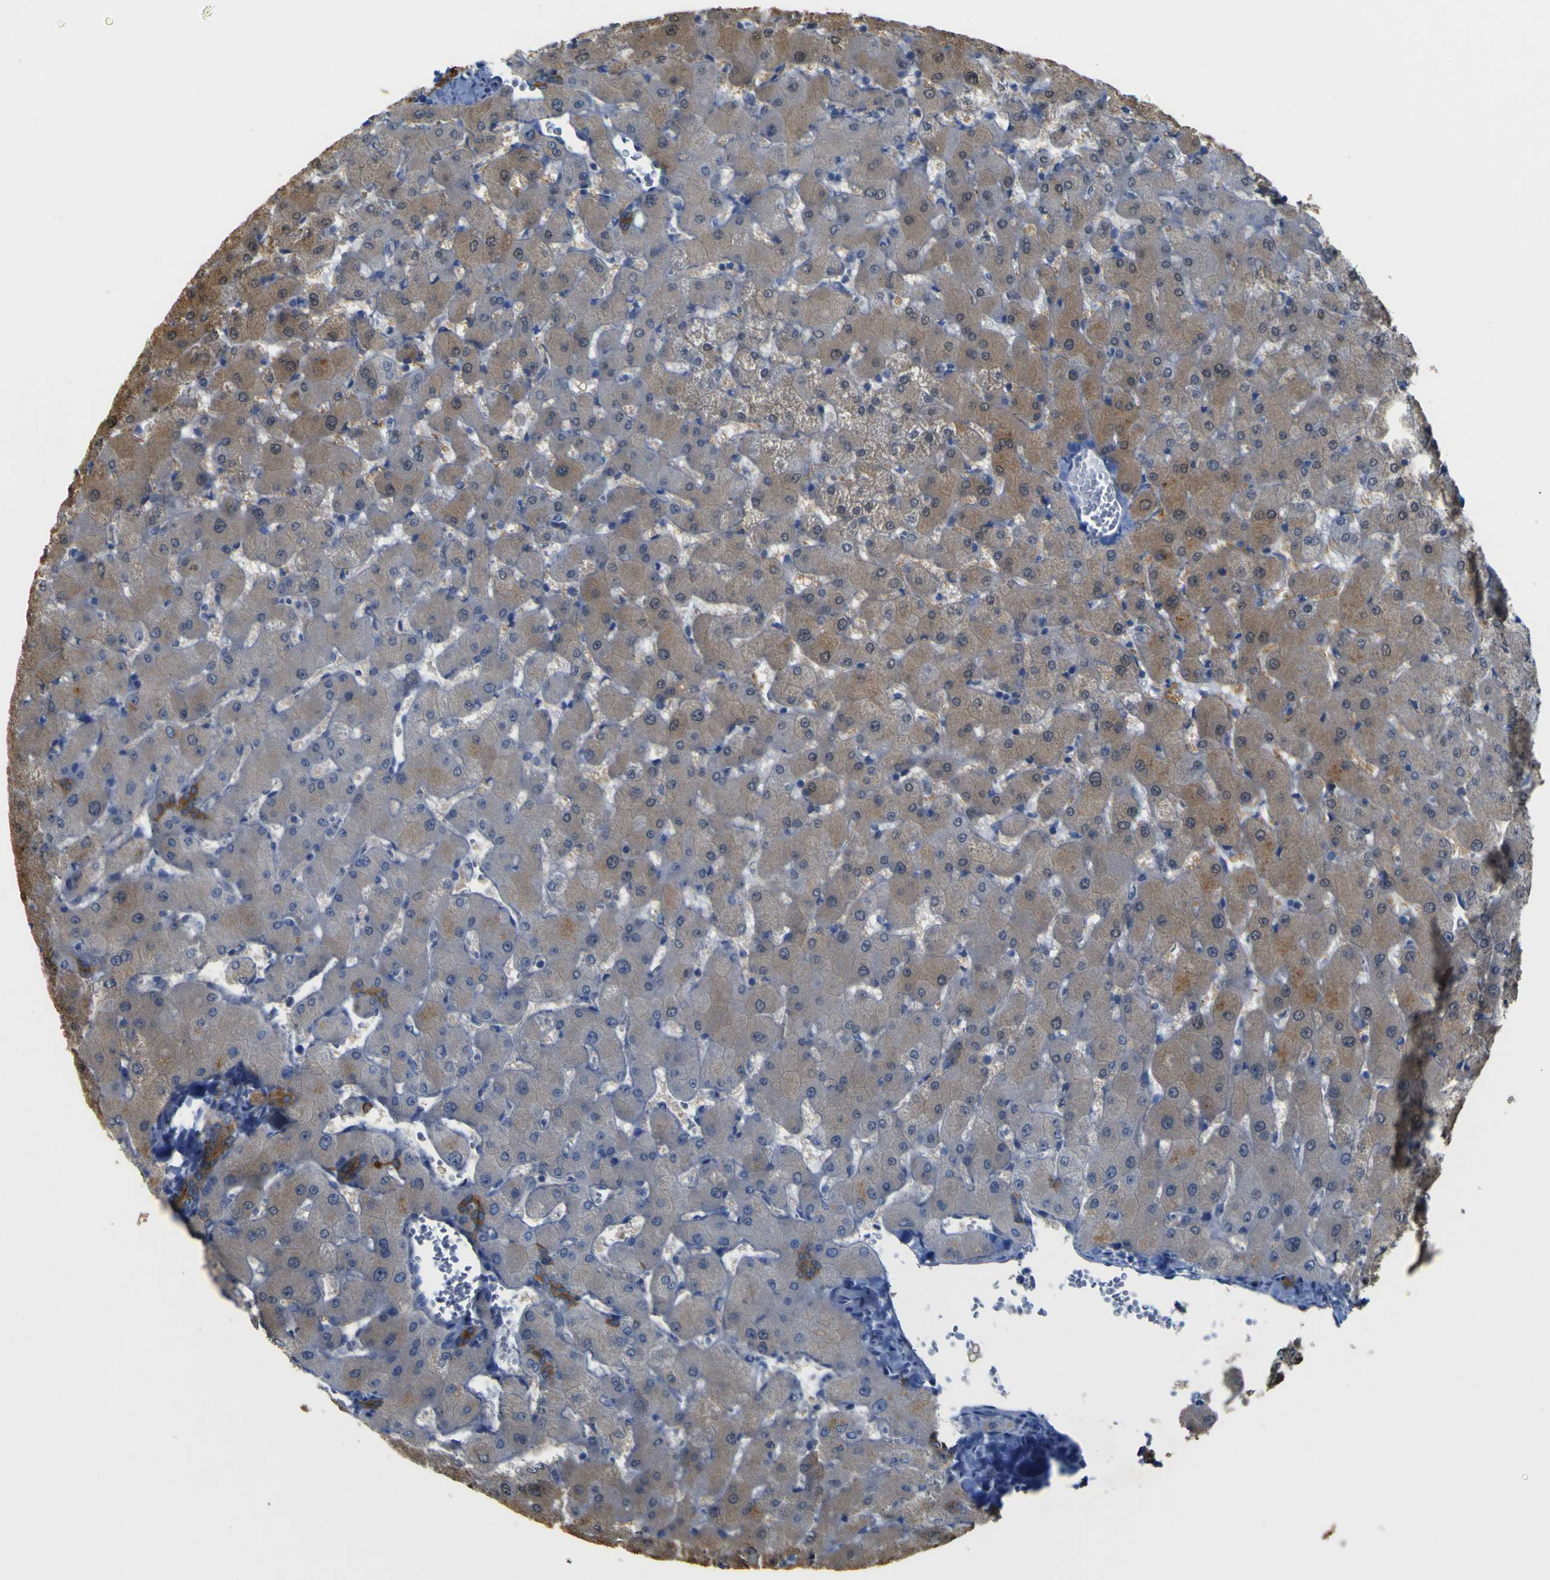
{"staining": {"intensity": "moderate", "quantity": ">75%", "location": "cytoplasmic/membranous"}, "tissue": "liver", "cell_type": "Cholangiocytes", "image_type": "normal", "snomed": [{"axis": "morphology", "description": "Normal tissue, NOS"}, {"axis": "topography", "description": "Liver"}], "caption": "Liver stained with DAB (3,3'-diaminobenzidine) immunohistochemistry demonstrates medium levels of moderate cytoplasmic/membranous staining in about >75% of cholangiocytes.", "gene": "MYEOV", "patient": {"sex": "female", "age": 63}}